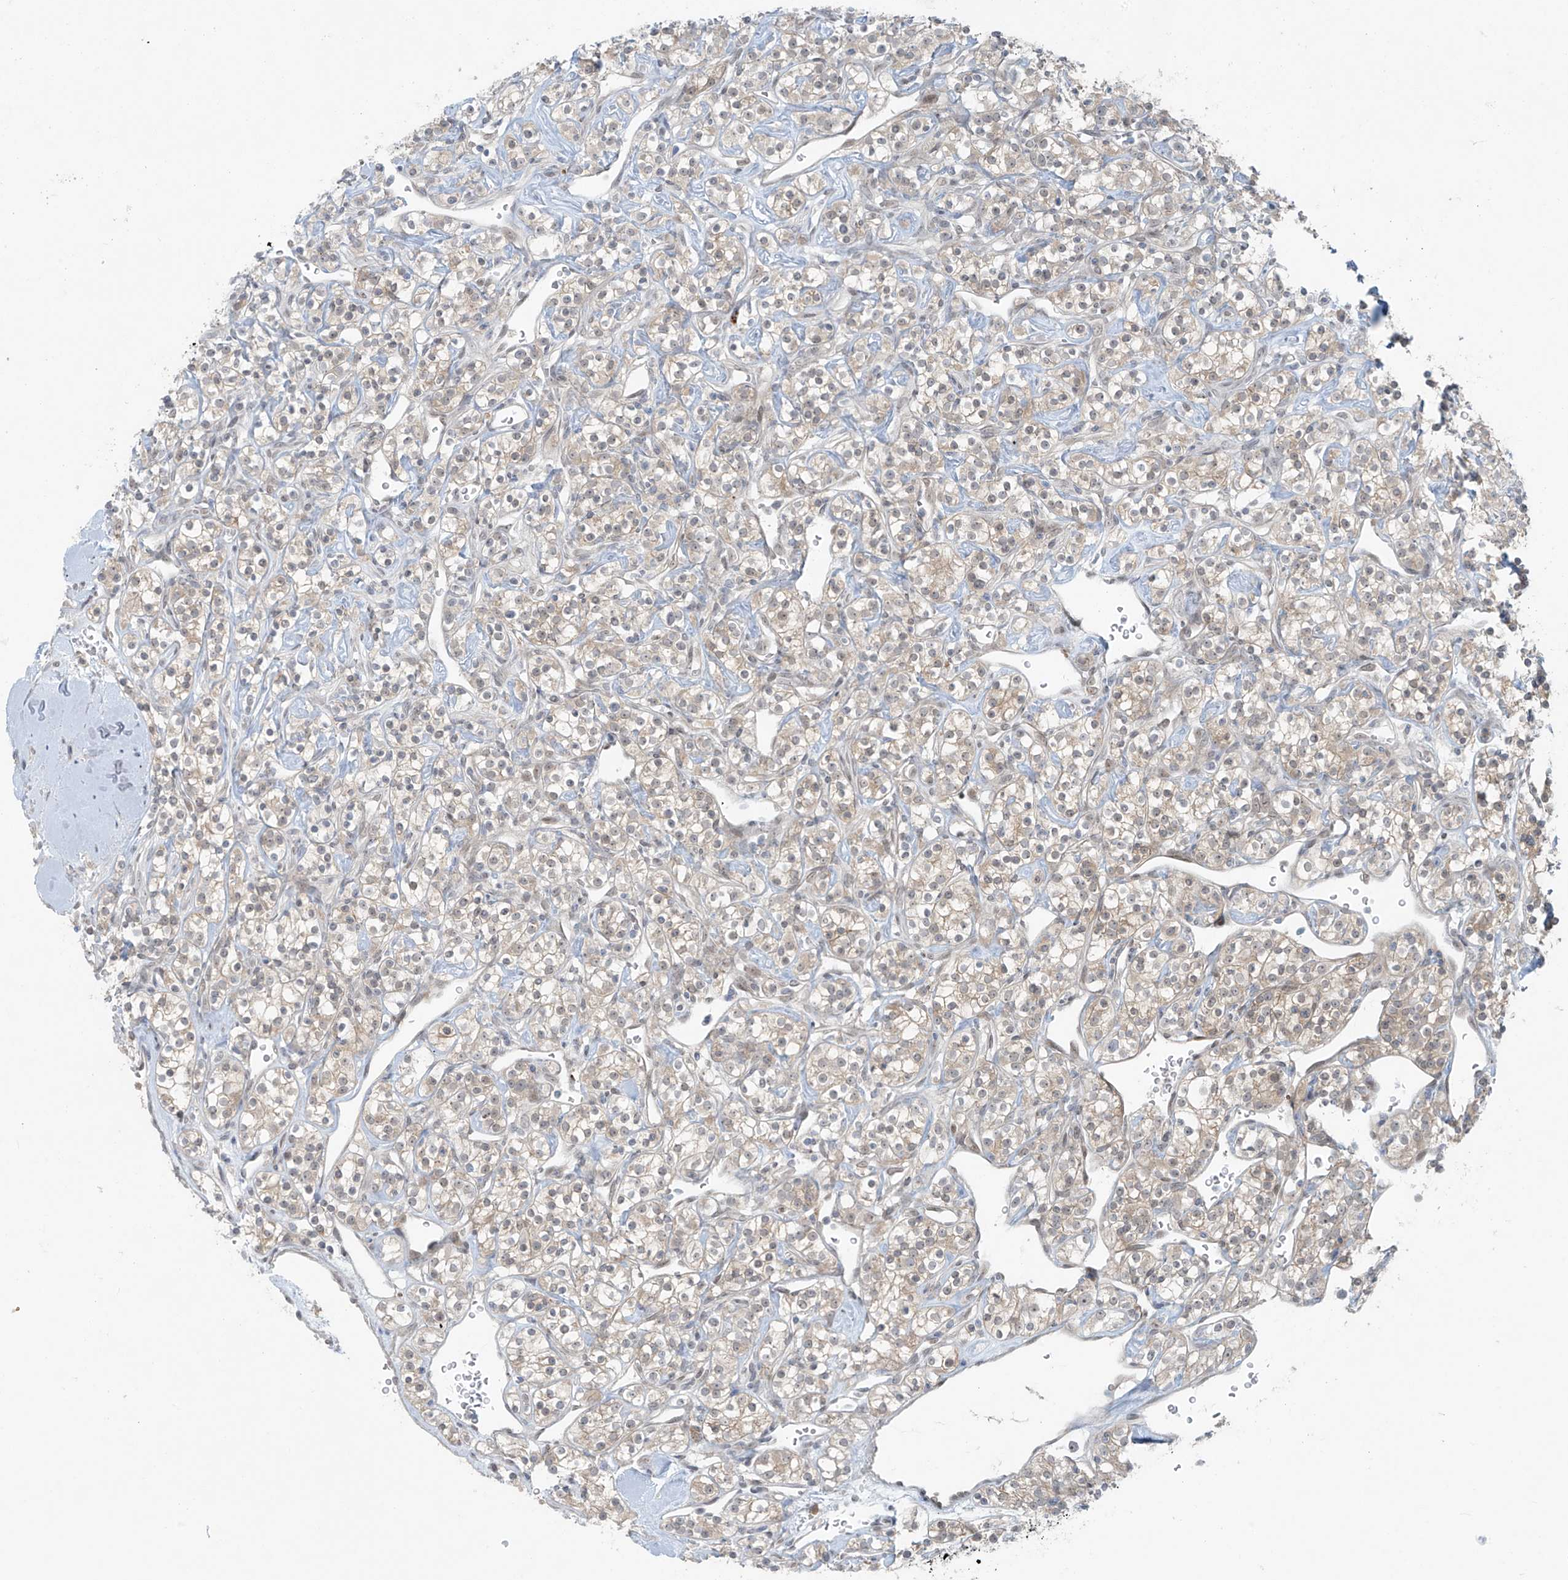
{"staining": {"intensity": "weak", "quantity": "25%-75%", "location": "cytoplasmic/membranous"}, "tissue": "renal cancer", "cell_type": "Tumor cells", "image_type": "cancer", "snomed": [{"axis": "morphology", "description": "Adenocarcinoma, NOS"}, {"axis": "topography", "description": "Kidney"}], "caption": "High-magnification brightfield microscopy of adenocarcinoma (renal) stained with DAB (3,3'-diaminobenzidine) (brown) and counterstained with hematoxylin (blue). tumor cells exhibit weak cytoplasmic/membranous positivity is identified in approximately25%-75% of cells.", "gene": "PPAT", "patient": {"sex": "male", "age": 77}}